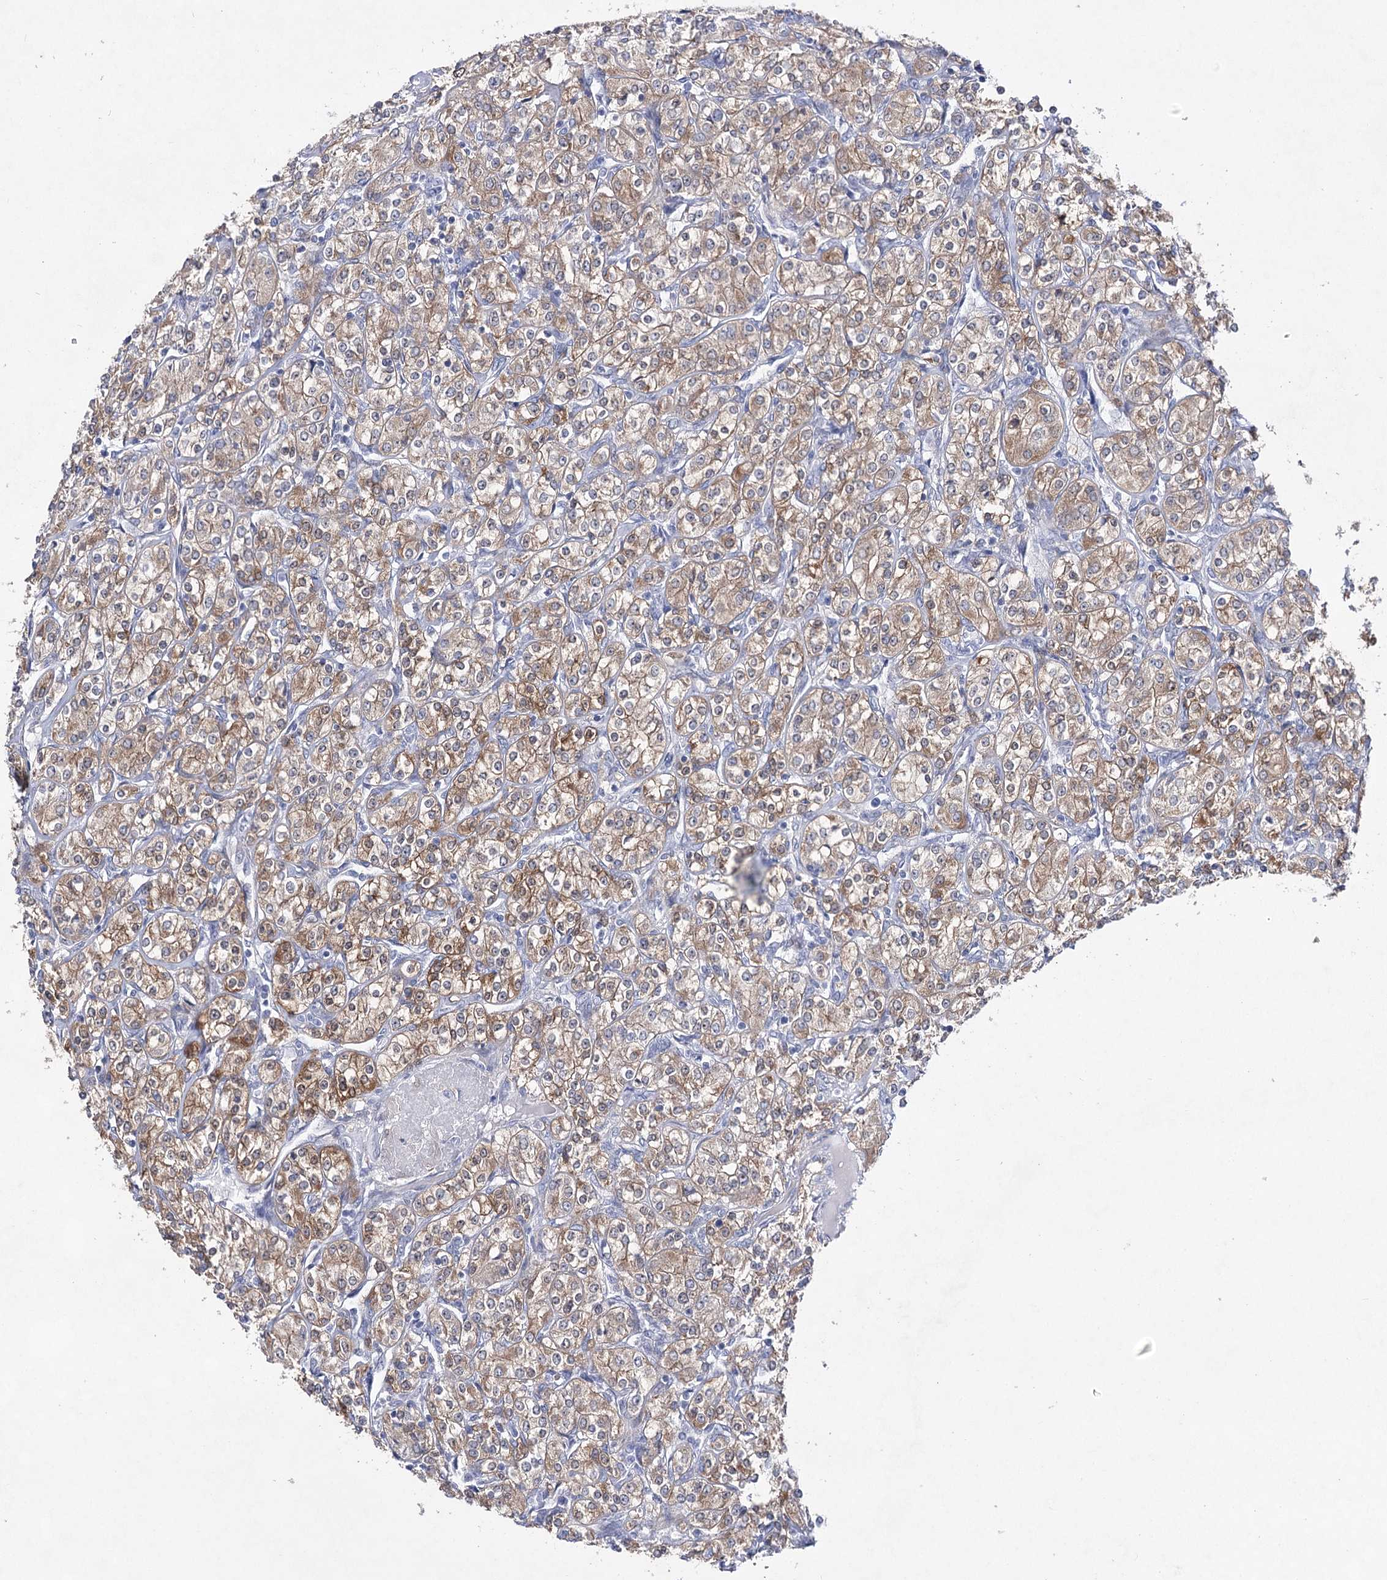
{"staining": {"intensity": "moderate", "quantity": ">75%", "location": "cytoplasmic/membranous"}, "tissue": "renal cancer", "cell_type": "Tumor cells", "image_type": "cancer", "snomed": [{"axis": "morphology", "description": "Adenocarcinoma, NOS"}, {"axis": "topography", "description": "Kidney"}], "caption": "A photomicrograph showing moderate cytoplasmic/membranous positivity in about >75% of tumor cells in renal cancer, as visualized by brown immunohistochemical staining.", "gene": "UGDH", "patient": {"sex": "male", "age": 77}}